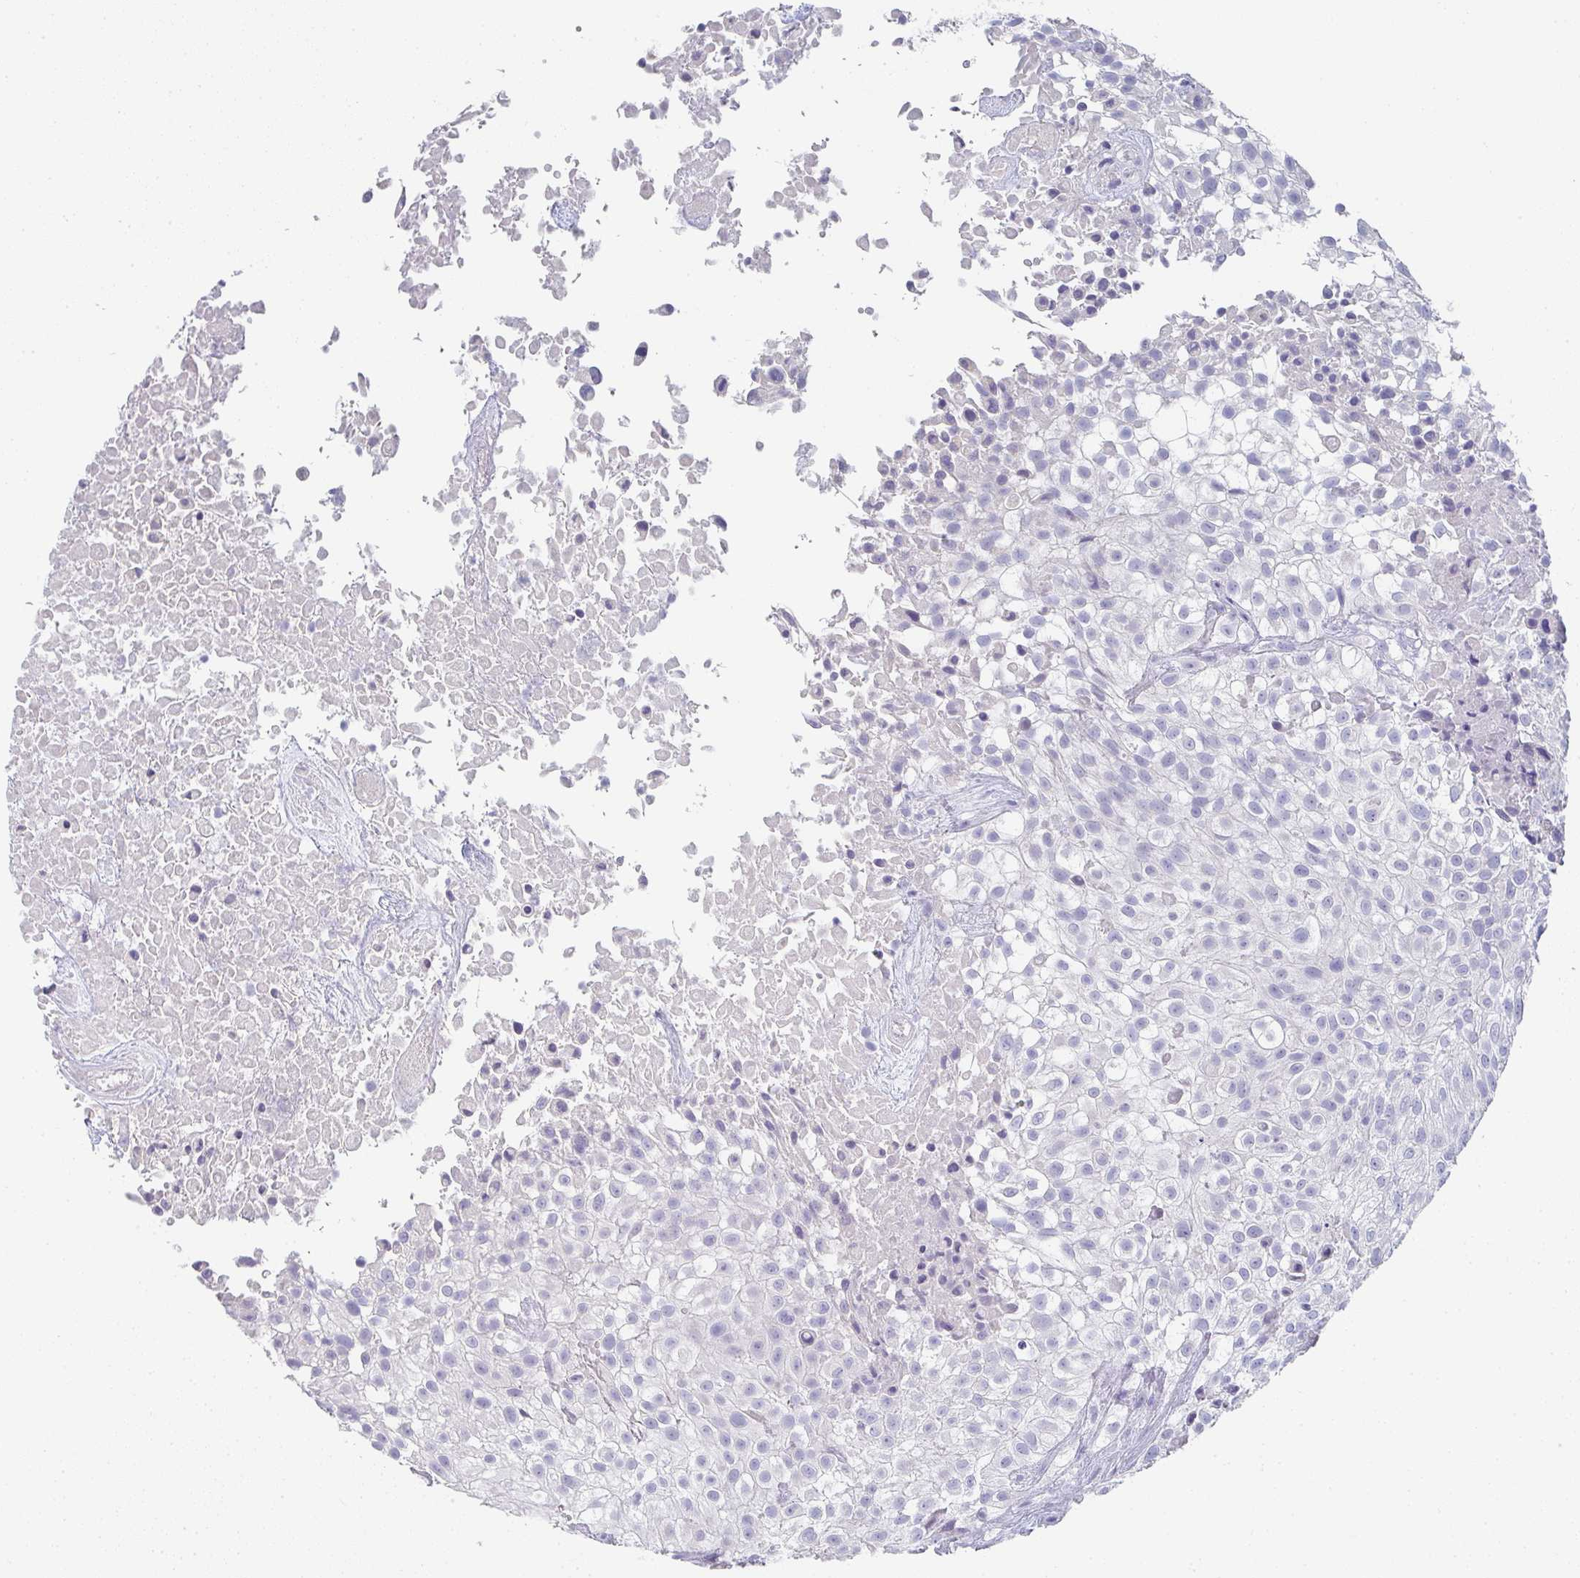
{"staining": {"intensity": "negative", "quantity": "none", "location": "none"}, "tissue": "urothelial cancer", "cell_type": "Tumor cells", "image_type": "cancer", "snomed": [{"axis": "morphology", "description": "Urothelial carcinoma, High grade"}, {"axis": "topography", "description": "Urinary bladder"}], "caption": "Immunohistochemistry (IHC) histopathology image of human high-grade urothelial carcinoma stained for a protein (brown), which displays no staining in tumor cells.", "gene": "NOXRED1", "patient": {"sex": "male", "age": 56}}